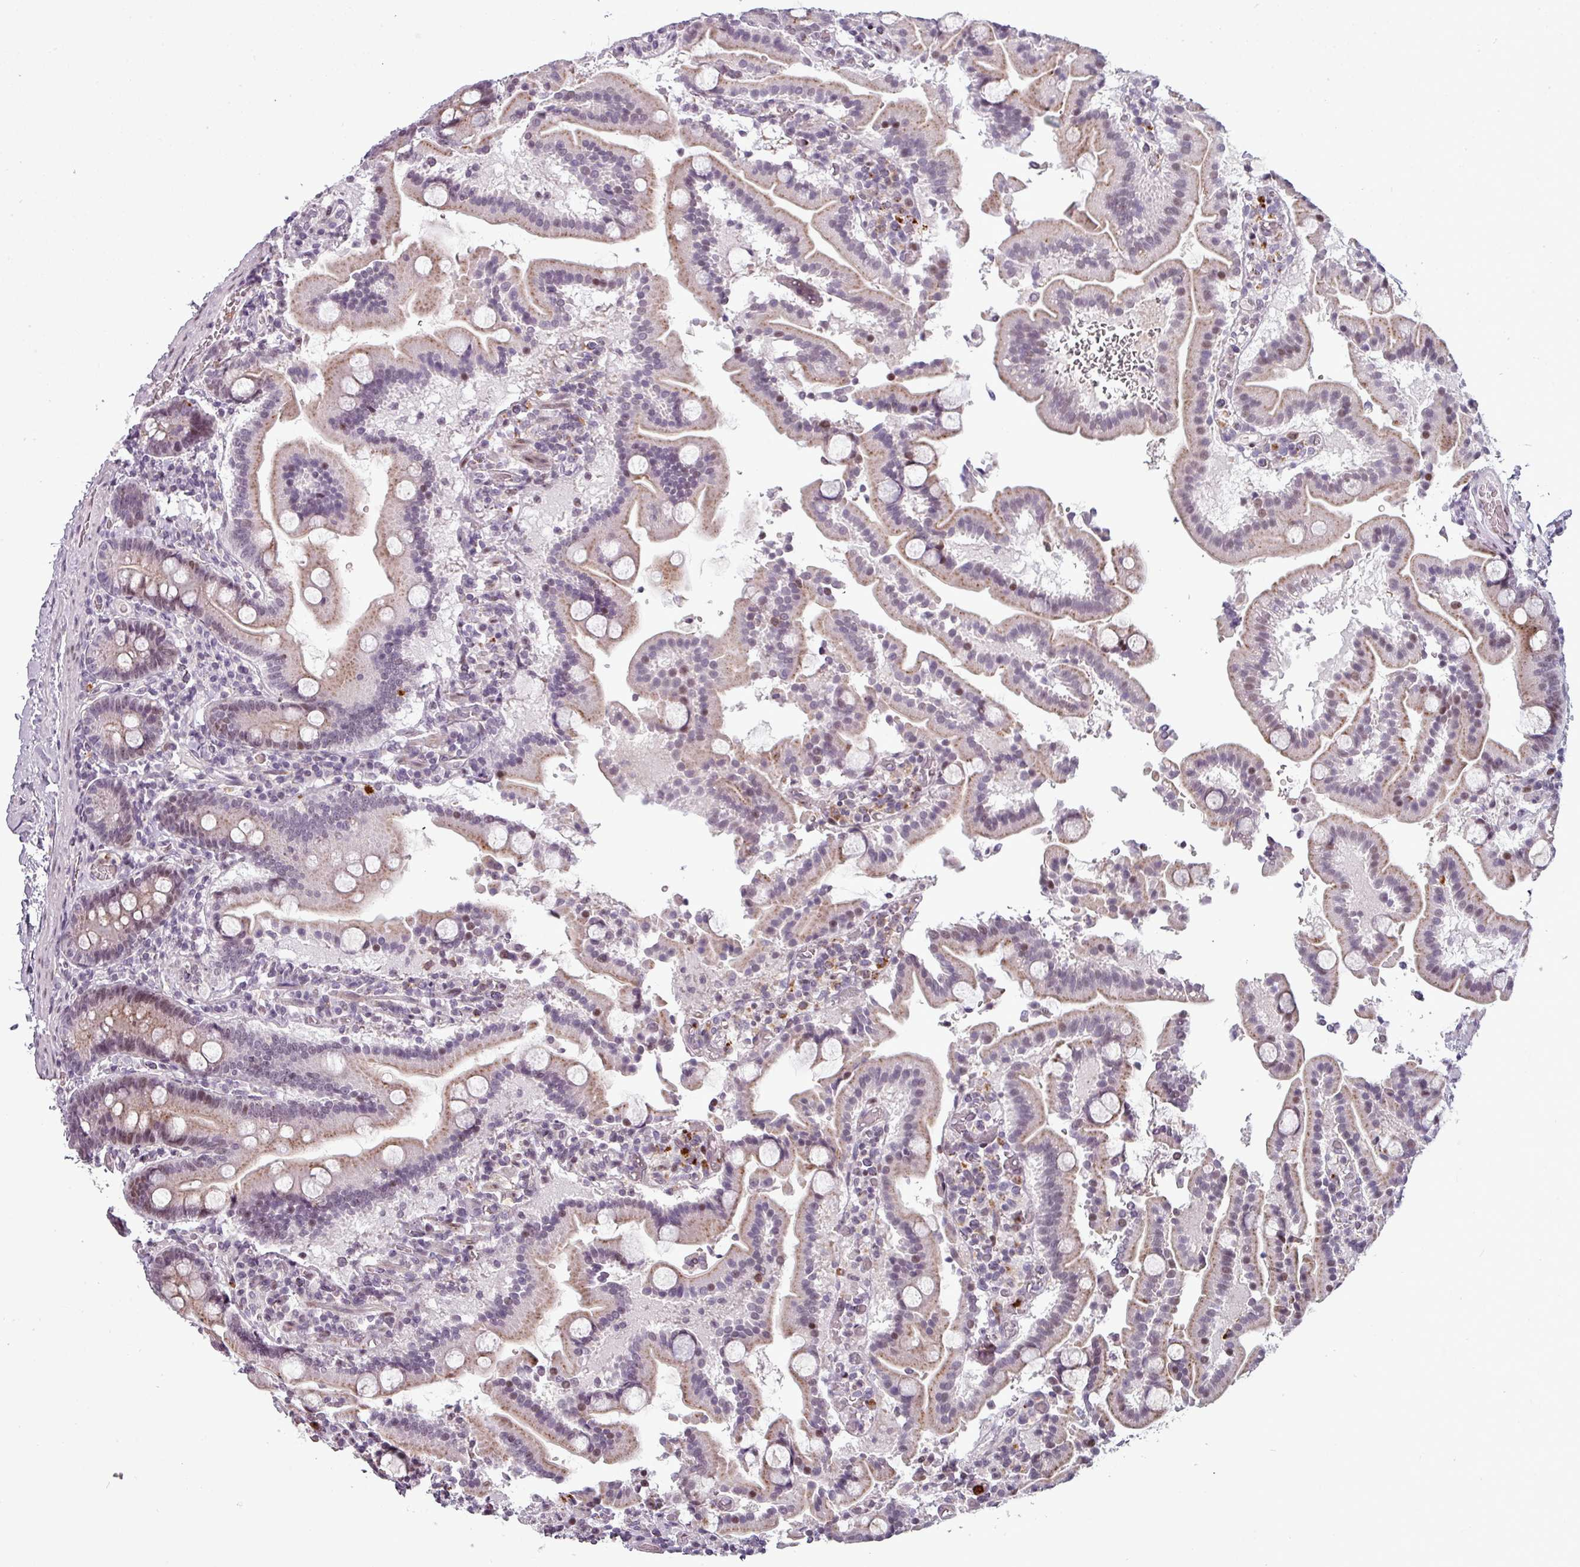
{"staining": {"intensity": "weak", "quantity": "<25%", "location": "cytoplasmic/membranous"}, "tissue": "duodenum", "cell_type": "Glandular cells", "image_type": "normal", "snomed": [{"axis": "morphology", "description": "Normal tissue, NOS"}, {"axis": "topography", "description": "Duodenum"}], "caption": "An immunohistochemistry histopathology image of normal duodenum is shown. There is no staining in glandular cells of duodenum. (DAB (3,3'-diaminobenzidine) IHC visualized using brightfield microscopy, high magnification).", "gene": "TMEFF1", "patient": {"sex": "male", "age": 55}}